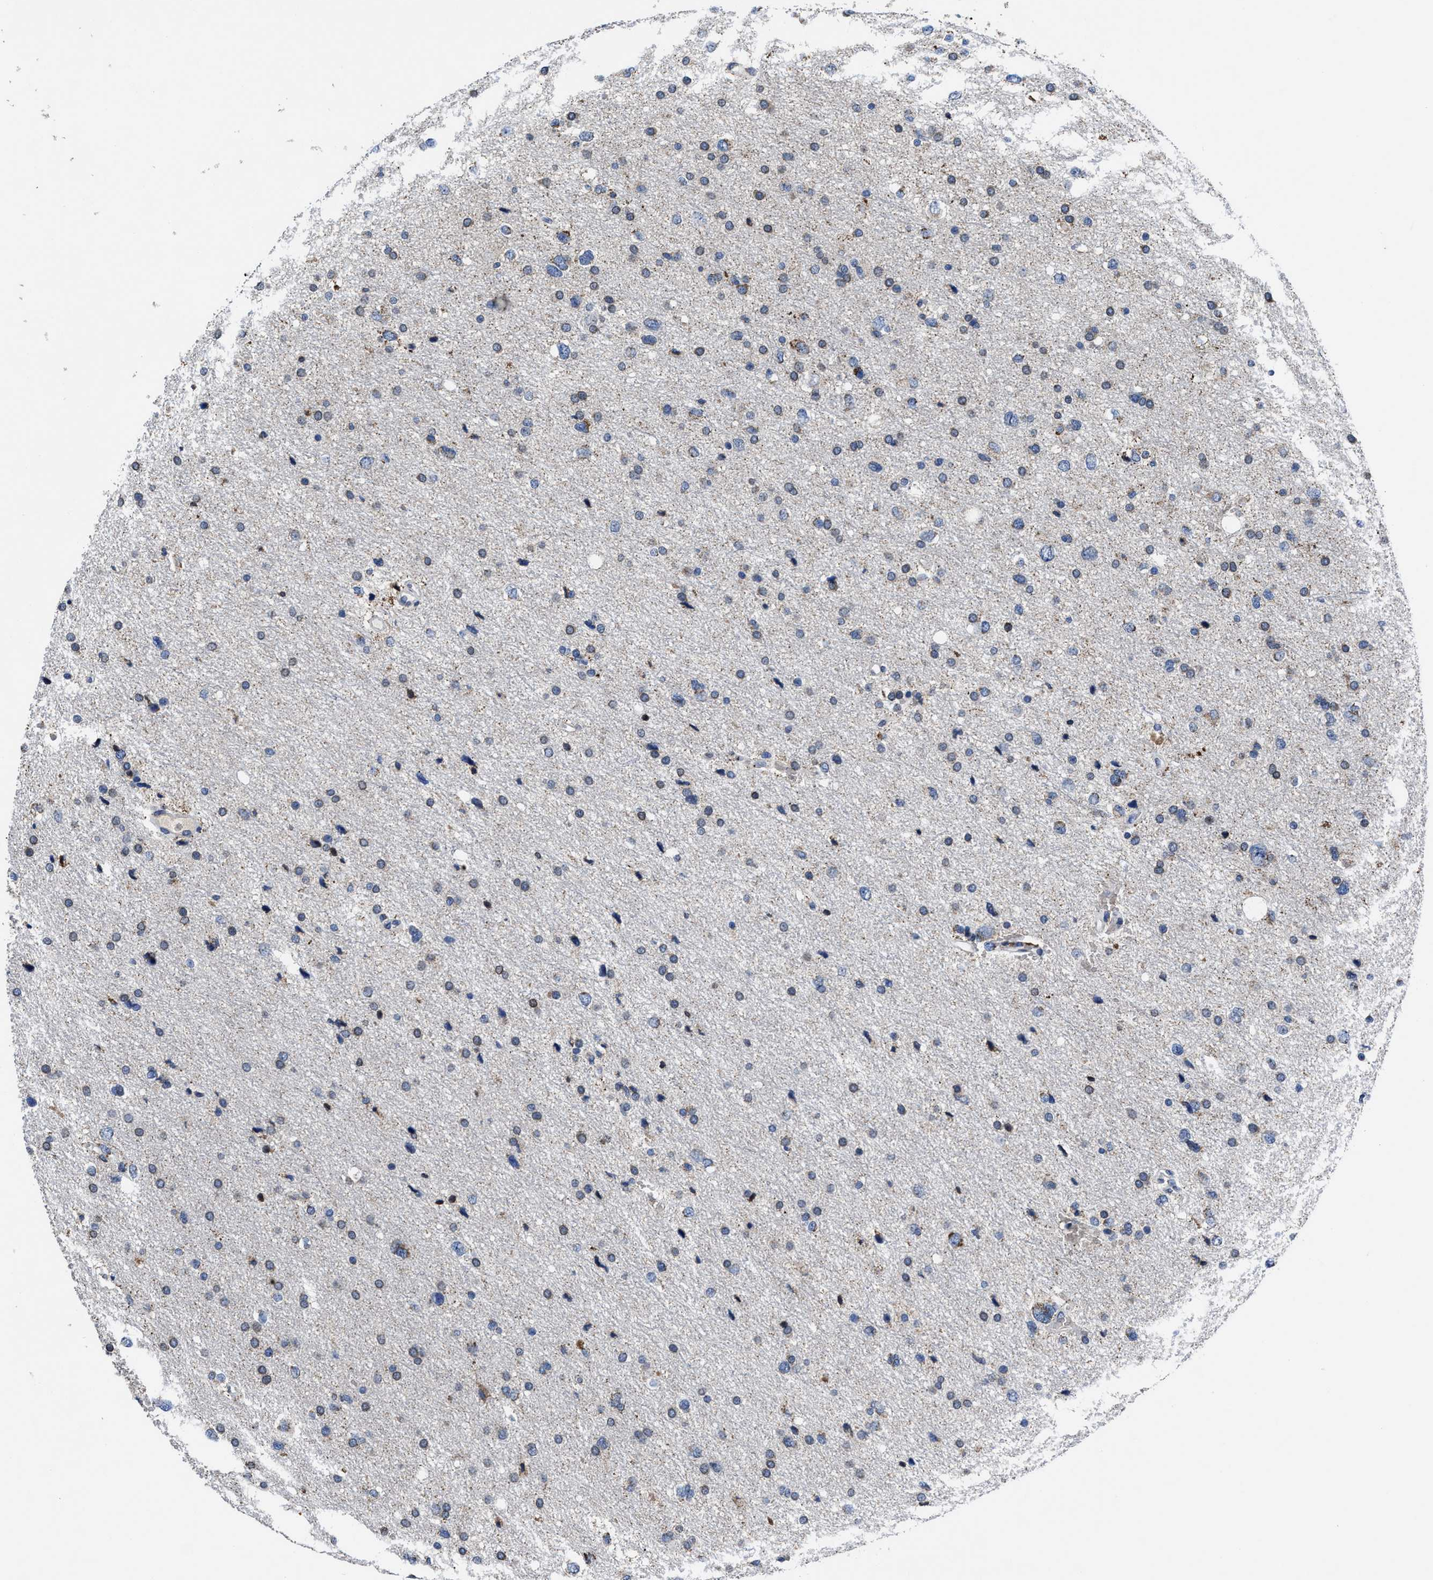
{"staining": {"intensity": "weak", "quantity": "<25%", "location": "cytoplasmic/membranous"}, "tissue": "glioma", "cell_type": "Tumor cells", "image_type": "cancer", "snomed": [{"axis": "morphology", "description": "Glioma, malignant, Low grade"}, {"axis": "topography", "description": "Brain"}], "caption": "High magnification brightfield microscopy of malignant low-grade glioma stained with DAB (brown) and counterstained with hematoxylin (blue): tumor cells show no significant positivity.", "gene": "CACNA1D", "patient": {"sex": "female", "age": 37}}